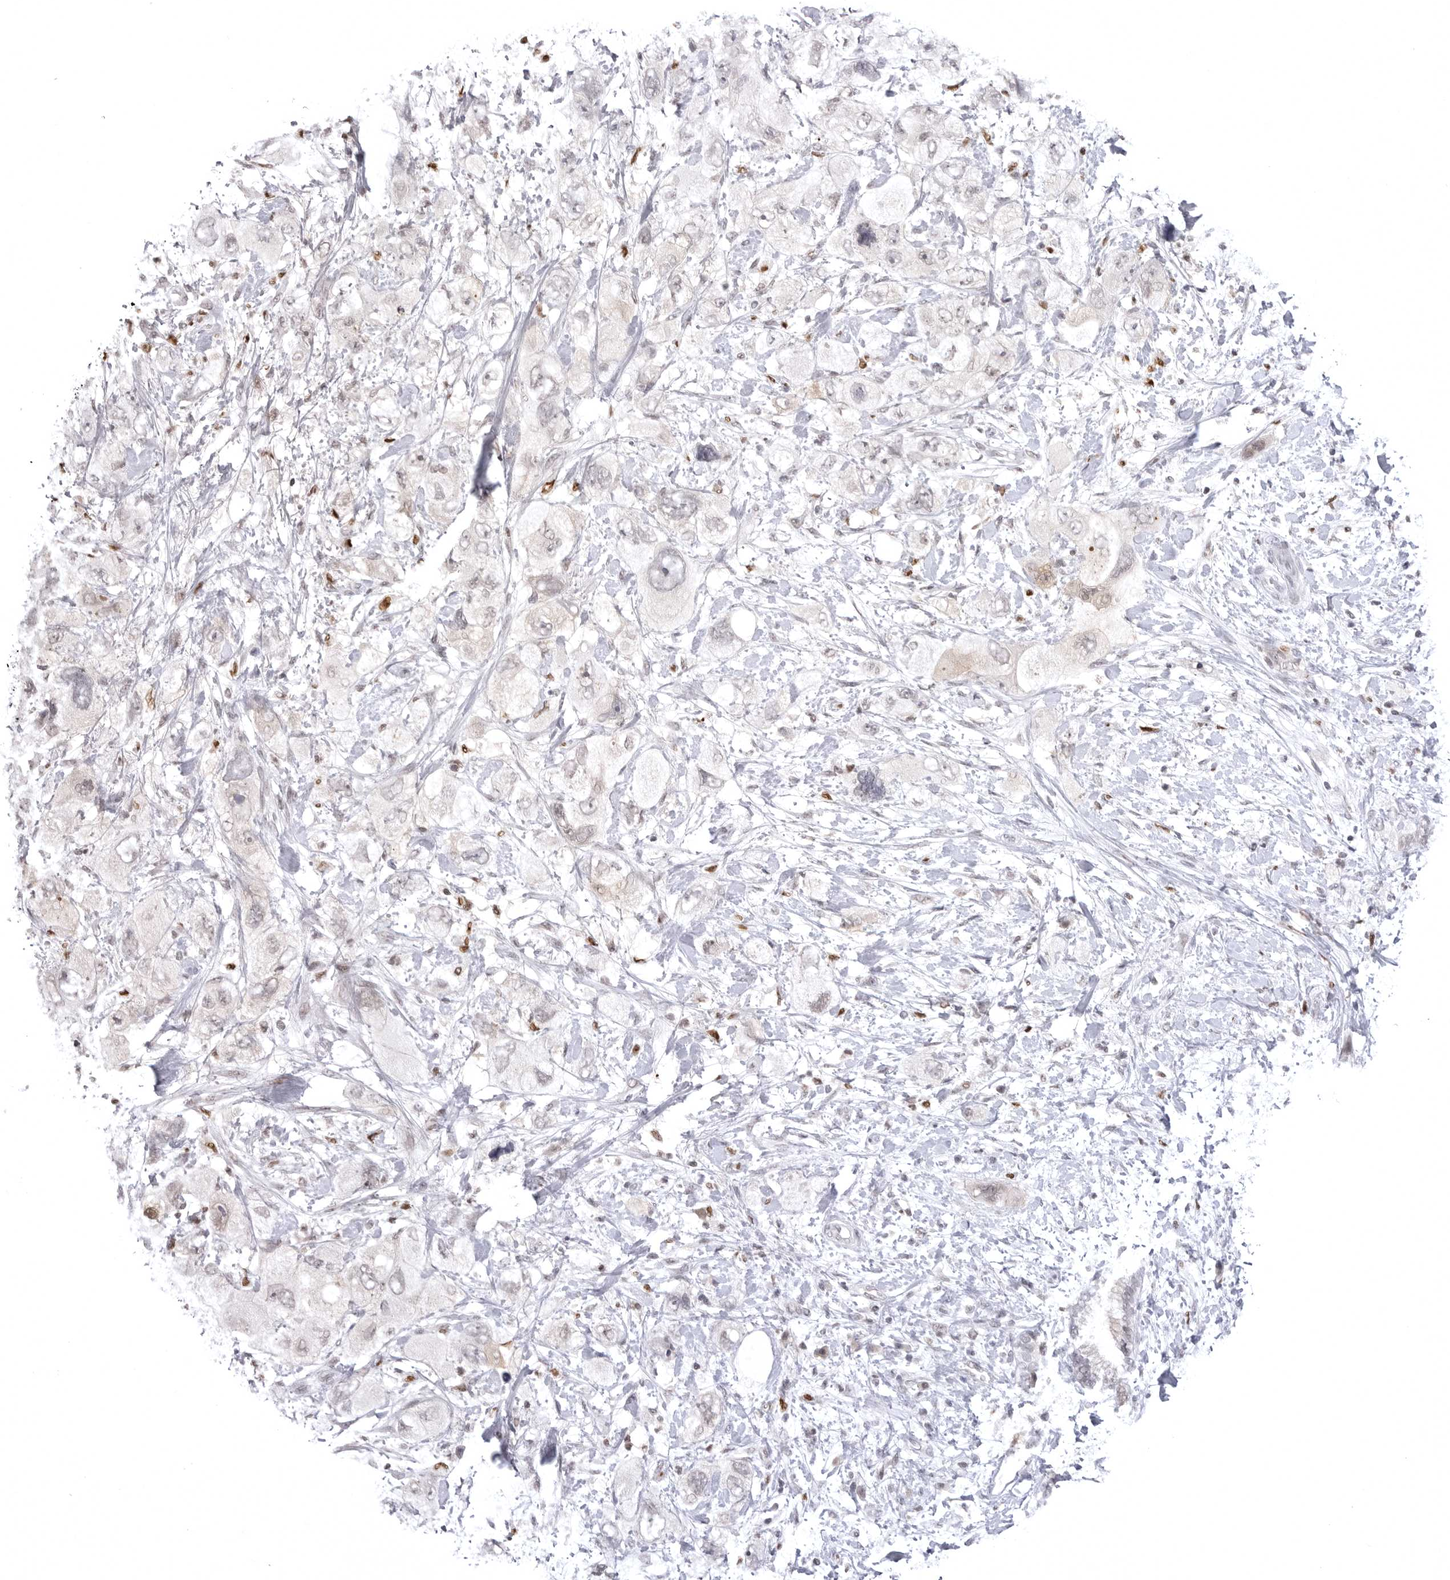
{"staining": {"intensity": "negative", "quantity": "none", "location": "none"}, "tissue": "pancreatic cancer", "cell_type": "Tumor cells", "image_type": "cancer", "snomed": [{"axis": "morphology", "description": "Adenocarcinoma, NOS"}, {"axis": "topography", "description": "Pancreas"}], "caption": "A high-resolution histopathology image shows immunohistochemistry (IHC) staining of pancreatic cancer, which reveals no significant positivity in tumor cells.", "gene": "PTK2B", "patient": {"sex": "female", "age": 73}}